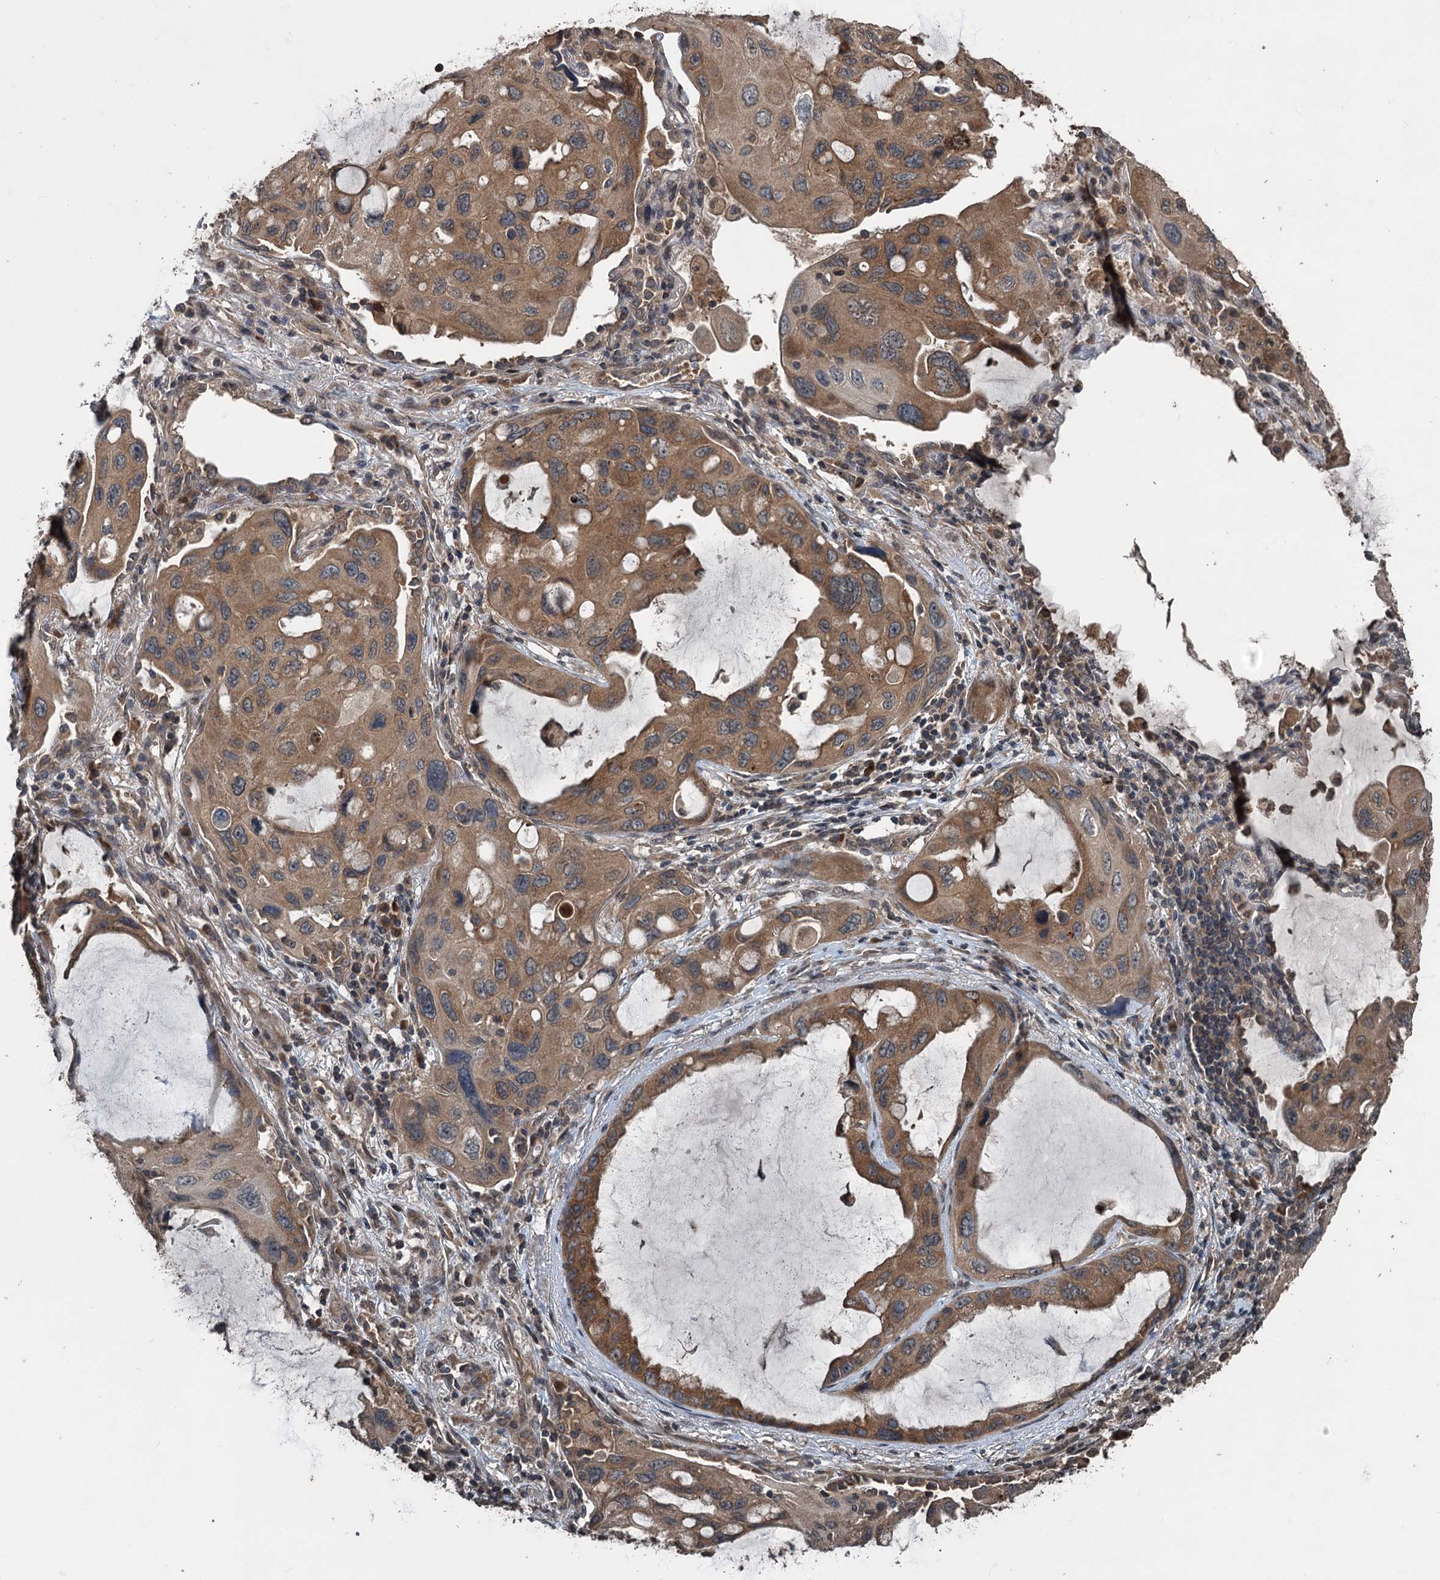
{"staining": {"intensity": "moderate", "quantity": ">75%", "location": "cytoplasmic/membranous"}, "tissue": "lung cancer", "cell_type": "Tumor cells", "image_type": "cancer", "snomed": [{"axis": "morphology", "description": "Squamous cell carcinoma, NOS"}, {"axis": "topography", "description": "Lung"}], "caption": "The image exhibits immunohistochemical staining of lung squamous cell carcinoma. There is moderate cytoplasmic/membranous positivity is seen in about >75% of tumor cells. Nuclei are stained in blue.", "gene": "N4BP2L2", "patient": {"sex": "female", "age": 73}}